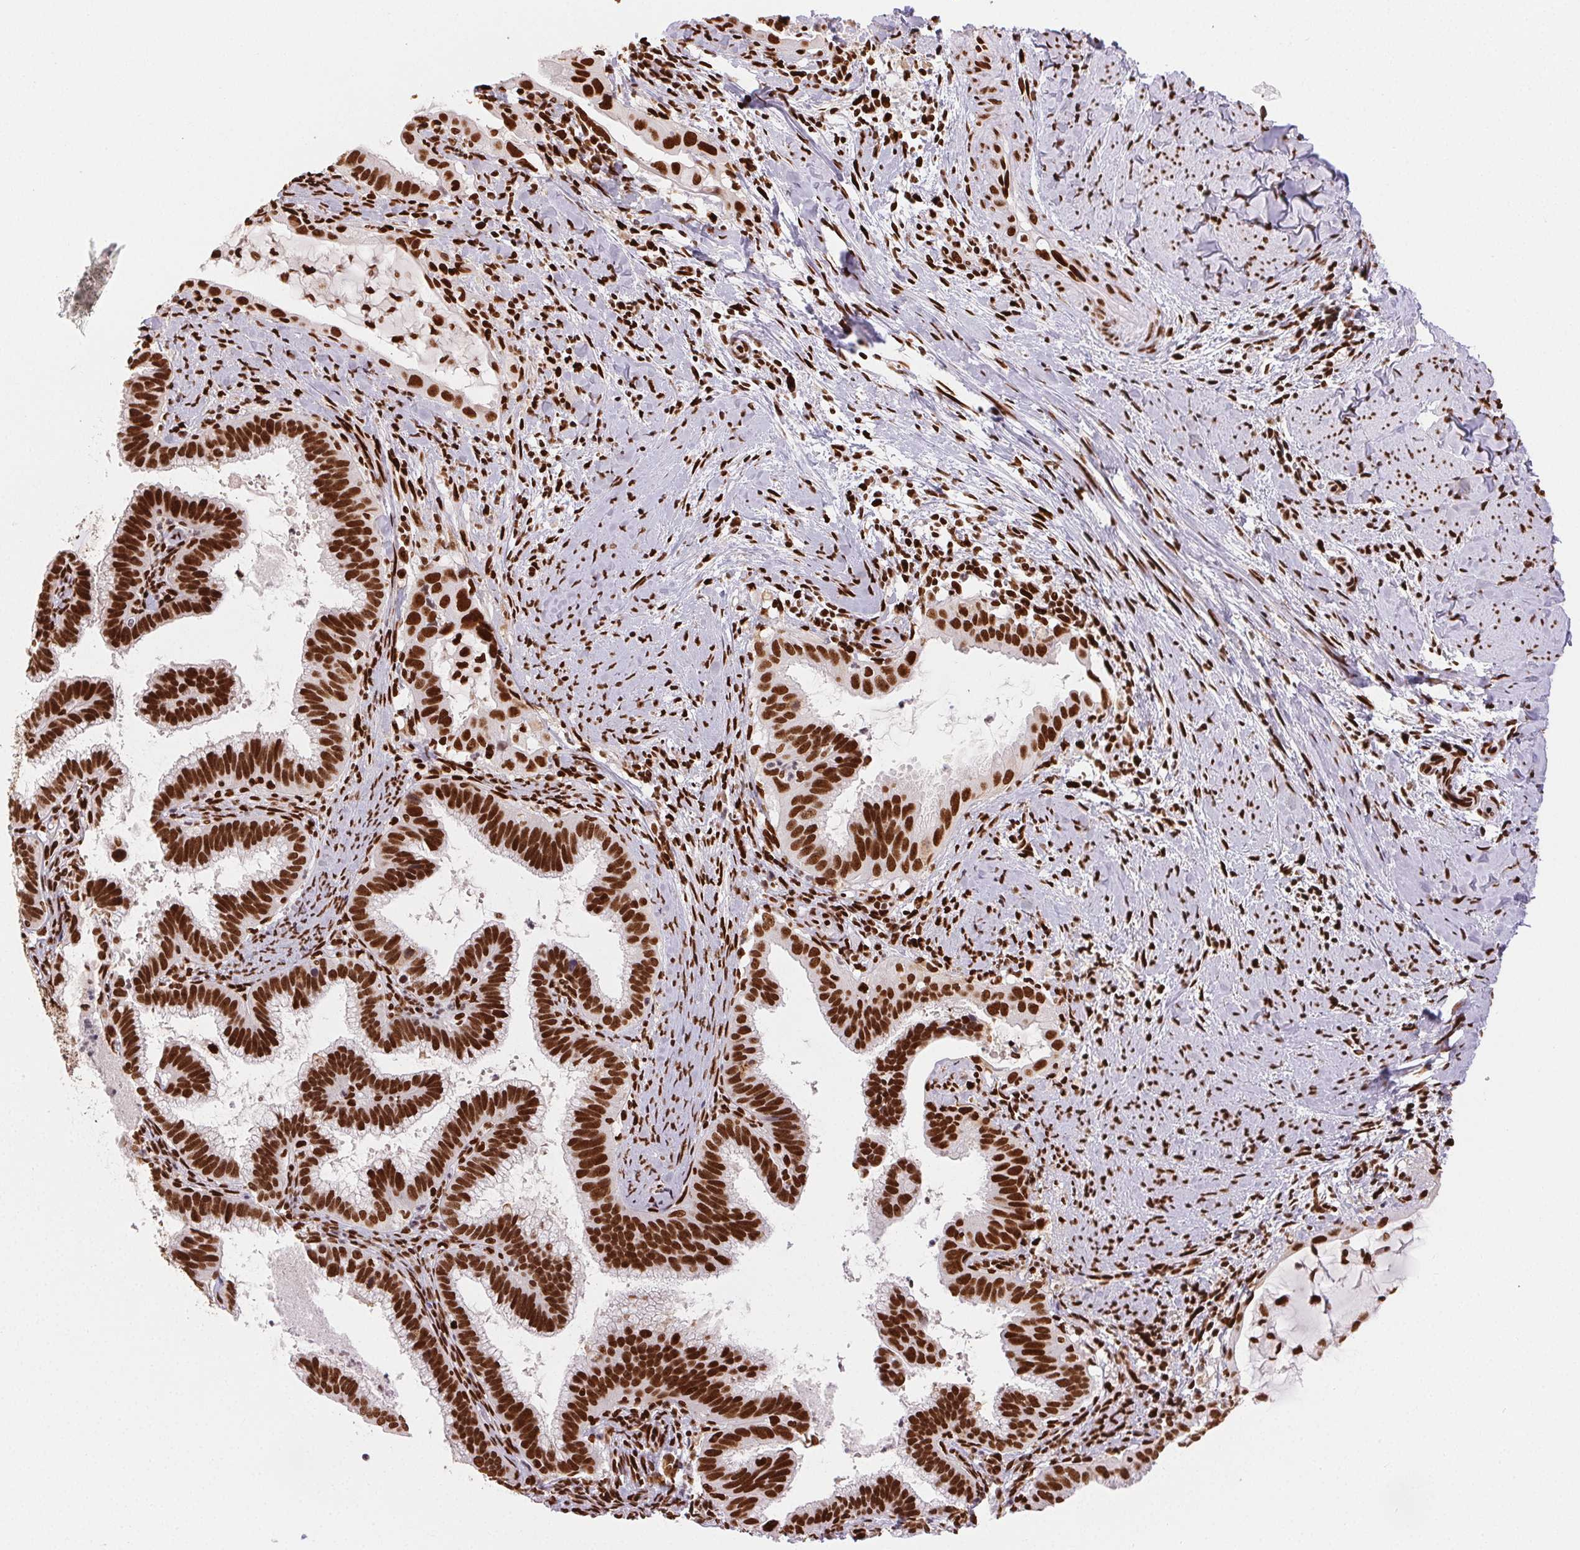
{"staining": {"intensity": "strong", "quantity": ">75%", "location": "nuclear"}, "tissue": "cervical cancer", "cell_type": "Tumor cells", "image_type": "cancer", "snomed": [{"axis": "morphology", "description": "Adenocarcinoma, NOS"}, {"axis": "topography", "description": "Cervix"}], "caption": "Approximately >75% of tumor cells in human cervical adenocarcinoma reveal strong nuclear protein positivity as visualized by brown immunohistochemical staining.", "gene": "ZNF80", "patient": {"sex": "female", "age": 61}}